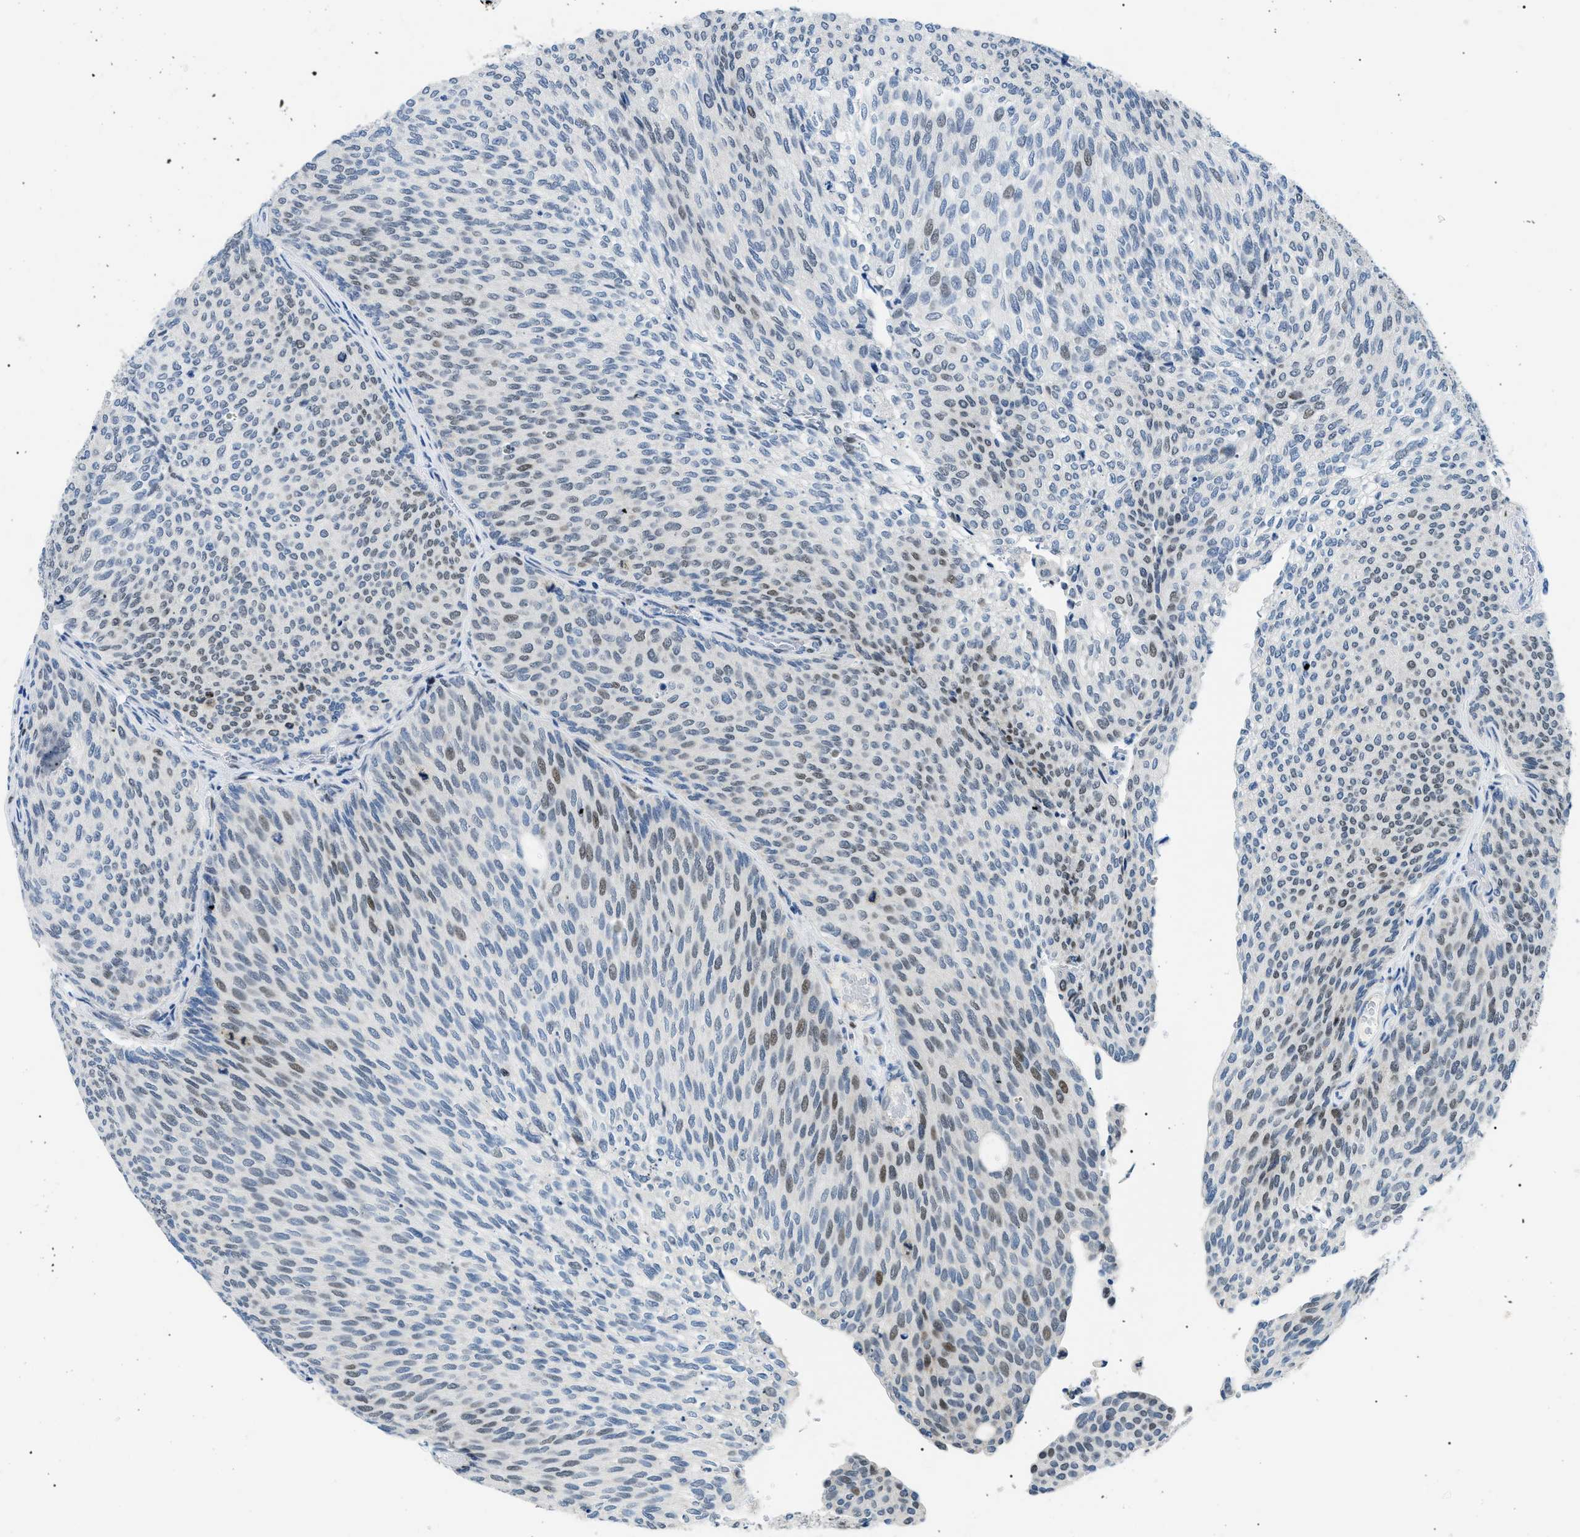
{"staining": {"intensity": "moderate", "quantity": "<25%", "location": "nuclear"}, "tissue": "urothelial cancer", "cell_type": "Tumor cells", "image_type": "cancer", "snomed": [{"axis": "morphology", "description": "Urothelial carcinoma, Low grade"}, {"axis": "topography", "description": "Urinary bladder"}], "caption": "This micrograph demonstrates immunohistochemistry (IHC) staining of low-grade urothelial carcinoma, with low moderate nuclear positivity in about <25% of tumor cells.", "gene": "SMARCC1", "patient": {"sex": "female", "age": 79}}